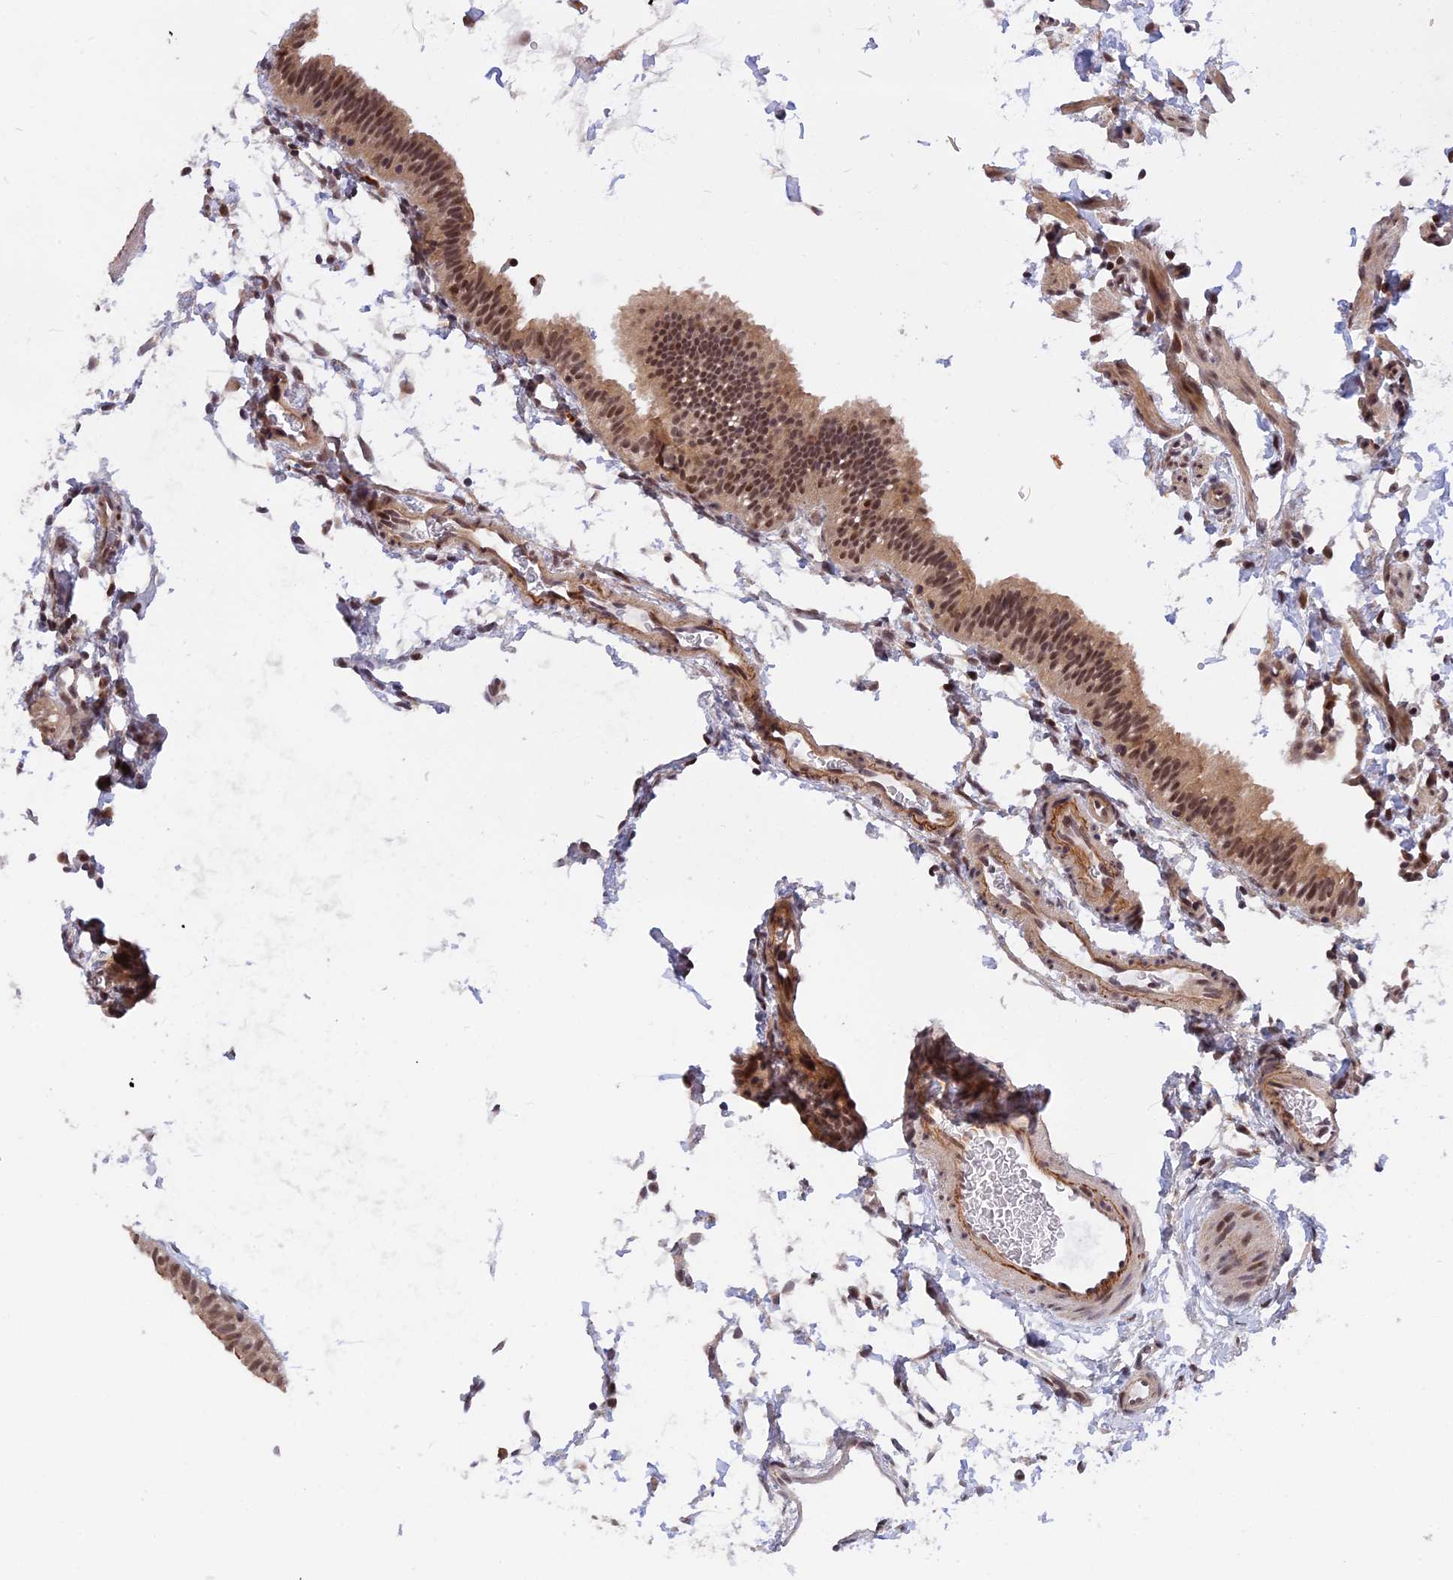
{"staining": {"intensity": "weak", "quantity": "25%-75%", "location": "cytoplasmic/membranous,nuclear"}, "tissue": "fallopian tube", "cell_type": "Glandular cells", "image_type": "normal", "snomed": [{"axis": "morphology", "description": "Normal tissue, NOS"}, {"axis": "topography", "description": "Fallopian tube"}], "caption": "The histopathology image demonstrates staining of unremarkable fallopian tube, revealing weak cytoplasmic/membranous,nuclear protein positivity (brown color) within glandular cells. (DAB (3,3'-diaminobenzidine) = brown stain, brightfield microscopy at high magnification).", "gene": "POLR2C", "patient": {"sex": "female", "age": 35}}